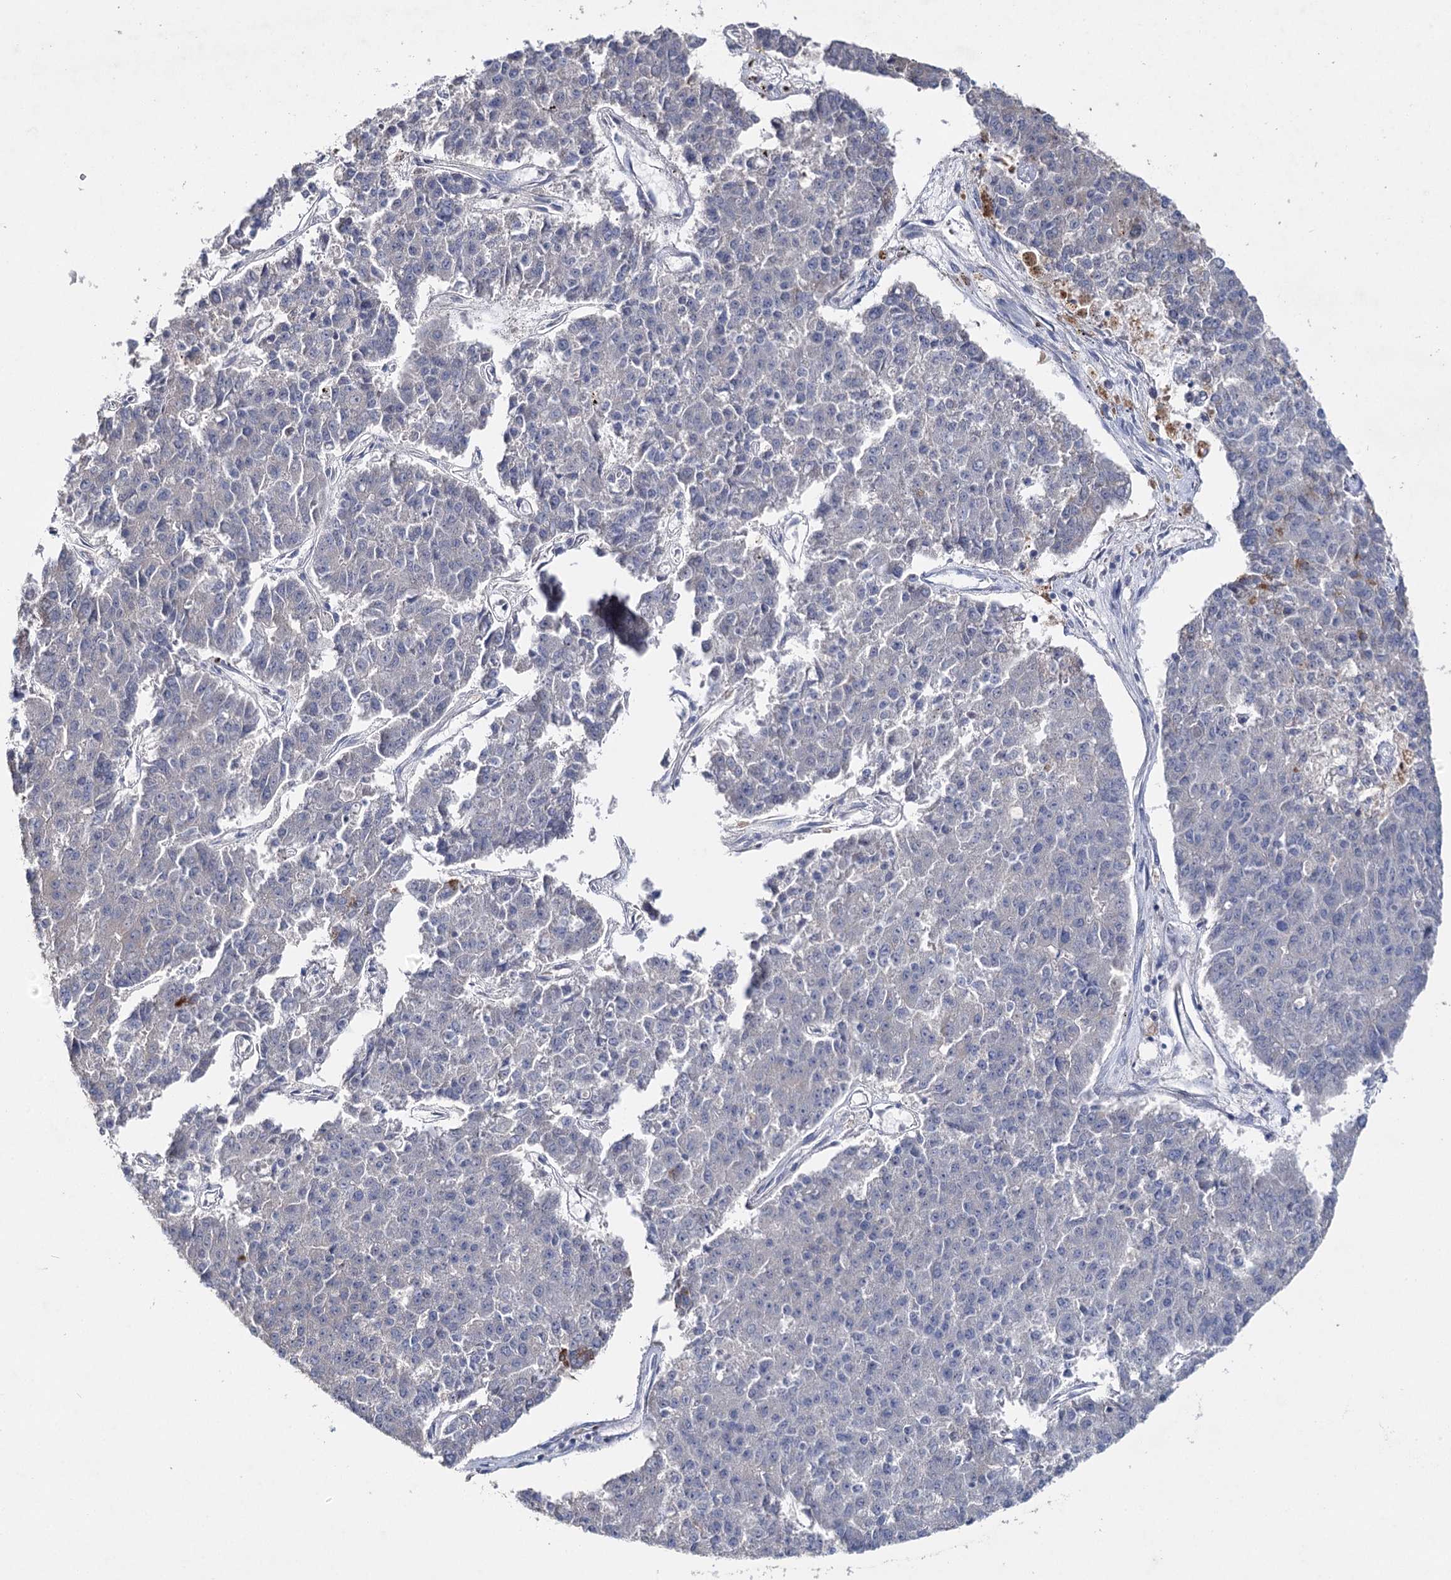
{"staining": {"intensity": "negative", "quantity": "none", "location": "none"}, "tissue": "pancreatic cancer", "cell_type": "Tumor cells", "image_type": "cancer", "snomed": [{"axis": "morphology", "description": "Adenocarcinoma, NOS"}, {"axis": "topography", "description": "Pancreas"}], "caption": "High magnification brightfield microscopy of pancreatic cancer stained with DAB (brown) and counterstained with hematoxylin (blue): tumor cells show no significant positivity.", "gene": "IL1RAP", "patient": {"sex": "male", "age": 50}}